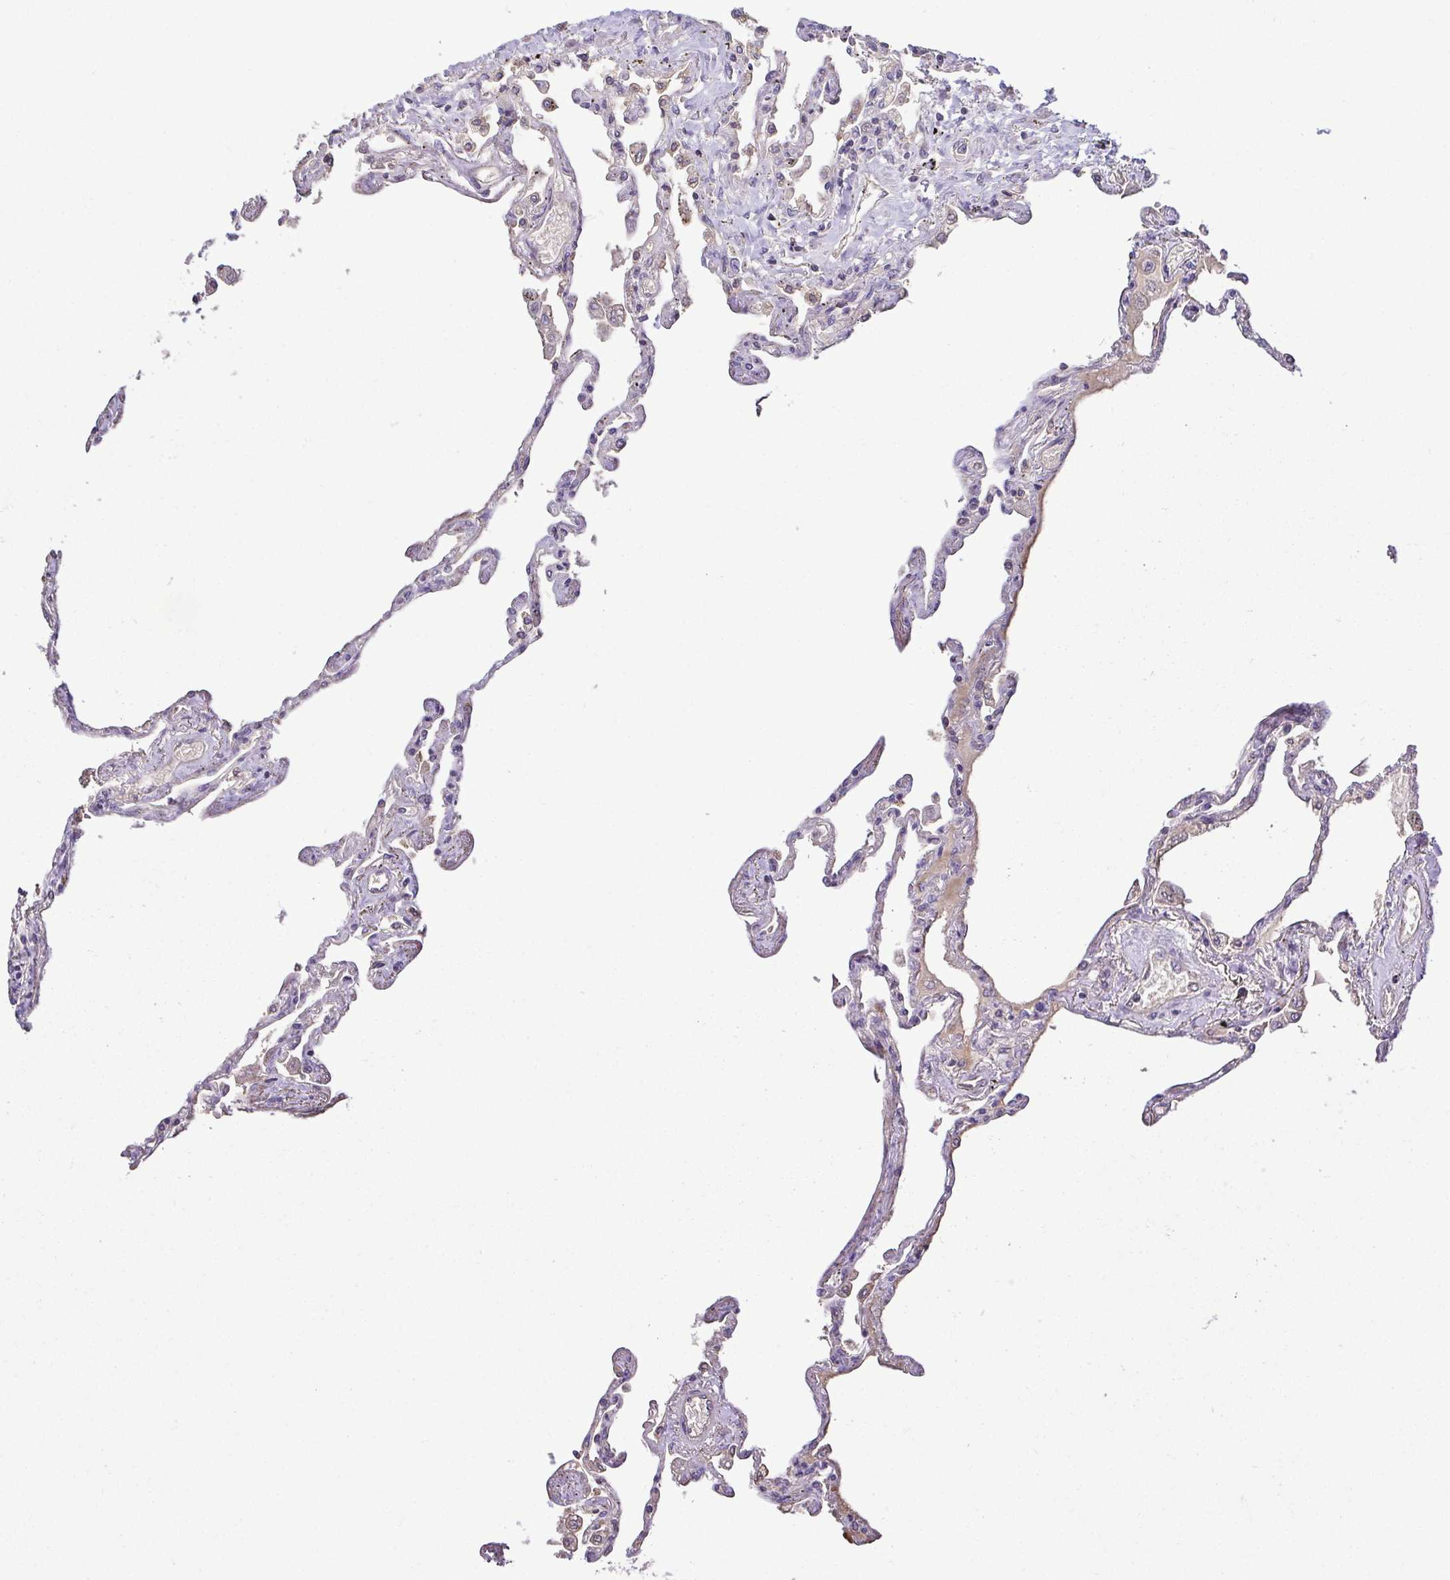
{"staining": {"intensity": "weak", "quantity": "<25%", "location": "cytoplasmic/membranous"}, "tissue": "lung", "cell_type": "Alveolar cells", "image_type": "normal", "snomed": [{"axis": "morphology", "description": "Normal tissue, NOS"}, {"axis": "morphology", "description": "Adenocarcinoma, NOS"}, {"axis": "topography", "description": "Cartilage tissue"}, {"axis": "topography", "description": "Lung"}], "caption": "Immunohistochemistry (IHC) histopathology image of benign lung: lung stained with DAB (3,3'-diaminobenzidine) reveals no significant protein staining in alveolar cells.", "gene": "MYL10", "patient": {"sex": "female", "age": 67}}